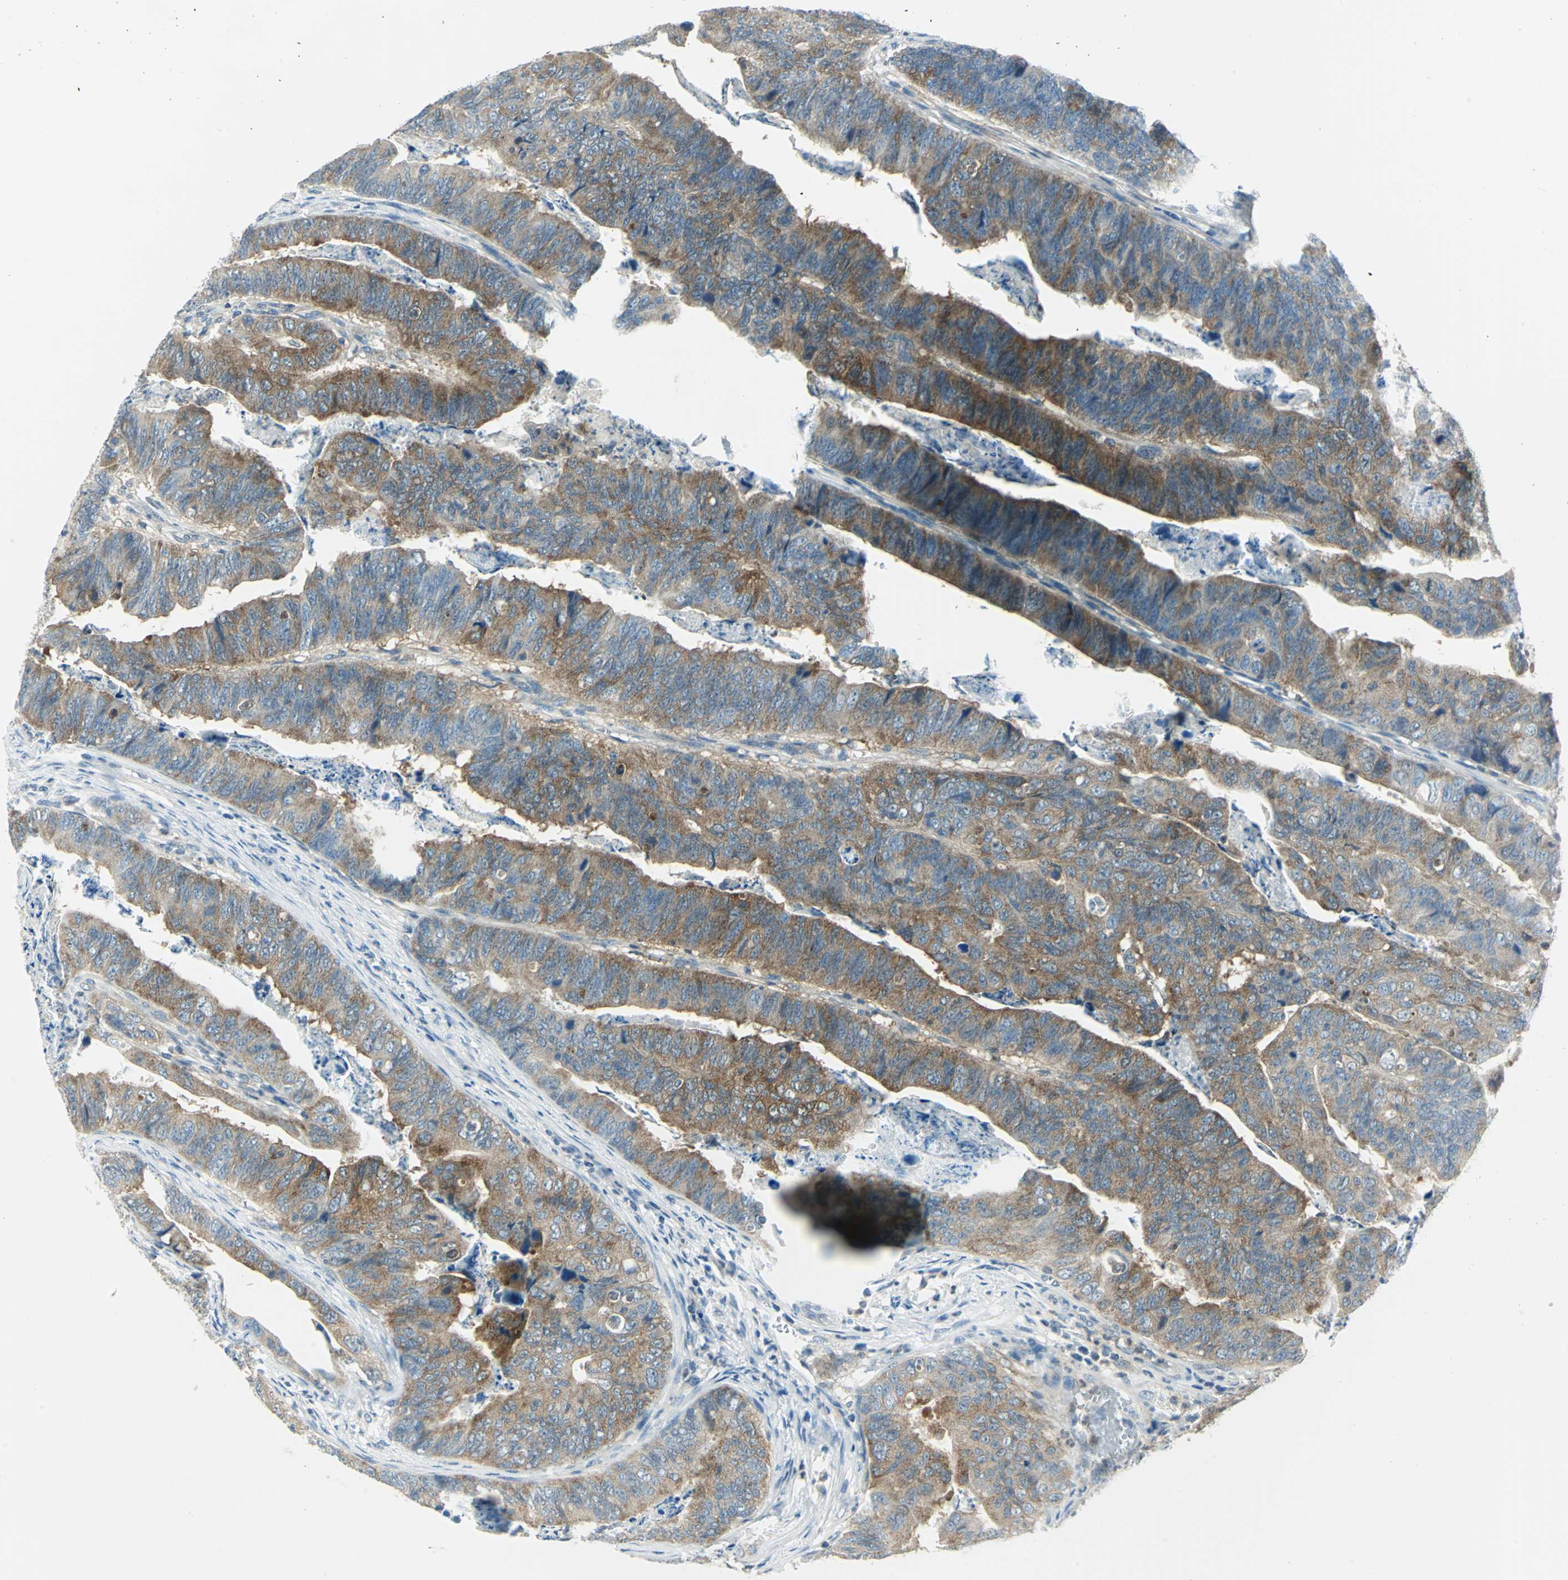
{"staining": {"intensity": "moderate", "quantity": ">75%", "location": "cytoplasmic/membranous"}, "tissue": "stomach cancer", "cell_type": "Tumor cells", "image_type": "cancer", "snomed": [{"axis": "morphology", "description": "Adenocarcinoma, NOS"}, {"axis": "topography", "description": "Stomach, lower"}], "caption": "A brown stain shows moderate cytoplasmic/membranous staining of a protein in human stomach cancer tumor cells. (DAB (3,3'-diaminobenzidine) IHC with brightfield microscopy, high magnification).", "gene": "ALDOA", "patient": {"sex": "male", "age": 77}}